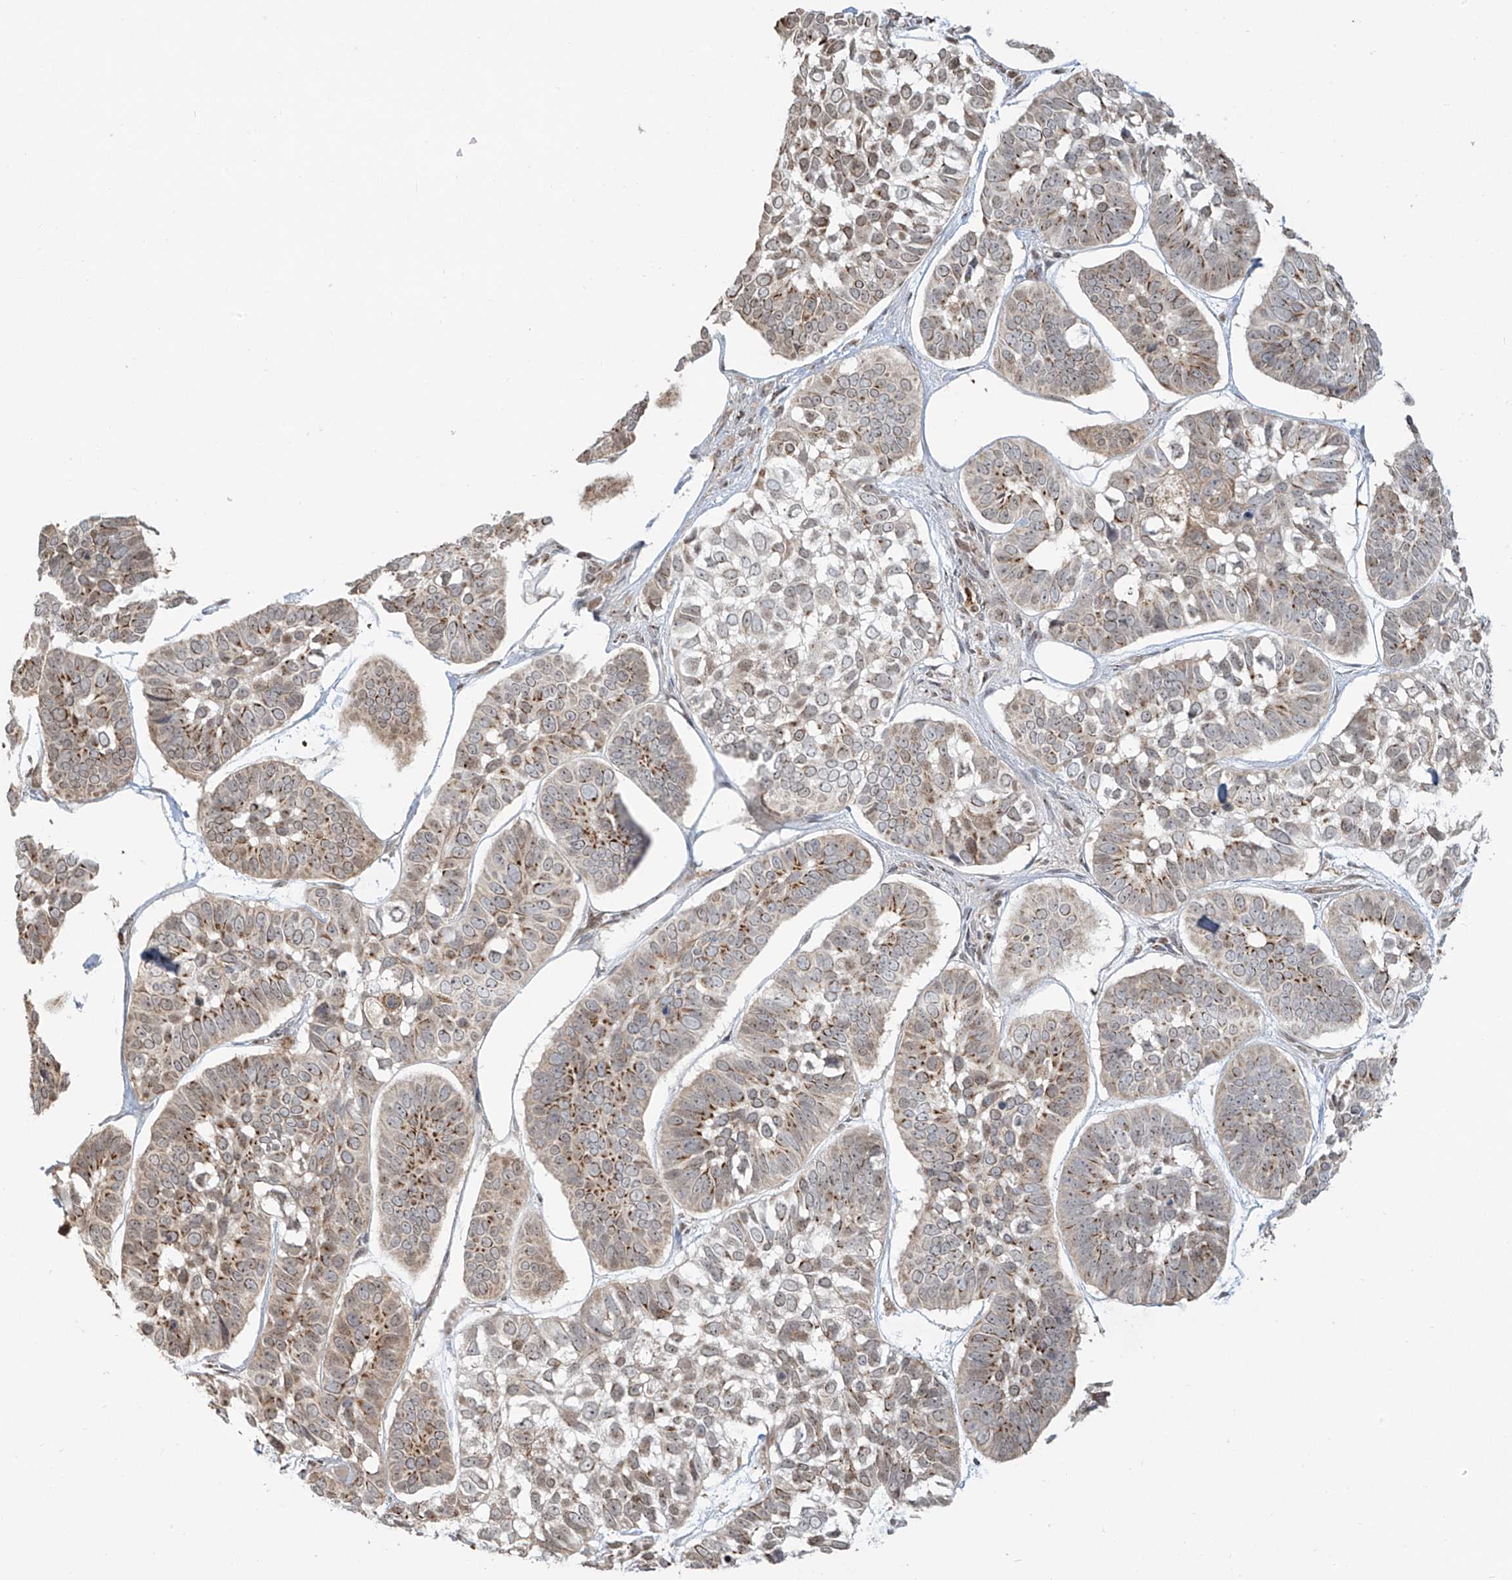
{"staining": {"intensity": "moderate", "quantity": "25%-75%", "location": "cytoplasmic/membranous"}, "tissue": "skin cancer", "cell_type": "Tumor cells", "image_type": "cancer", "snomed": [{"axis": "morphology", "description": "Basal cell carcinoma"}, {"axis": "topography", "description": "Skin"}], "caption": "Immunohistochemical staining of basal cell carcinoma (skin) shows medium levels of moderate cytoplasmic/membranous positivity in approximately 25%-75% of tumor cells. The staining is performed using DAB (3,3'-diaminobenzidine) brown chromogen to label protein expression. The nuclei are counter-stained blue using hematoxylin.", "gene": "VMP1", "patient": {"sex": "male", "age": 62}}